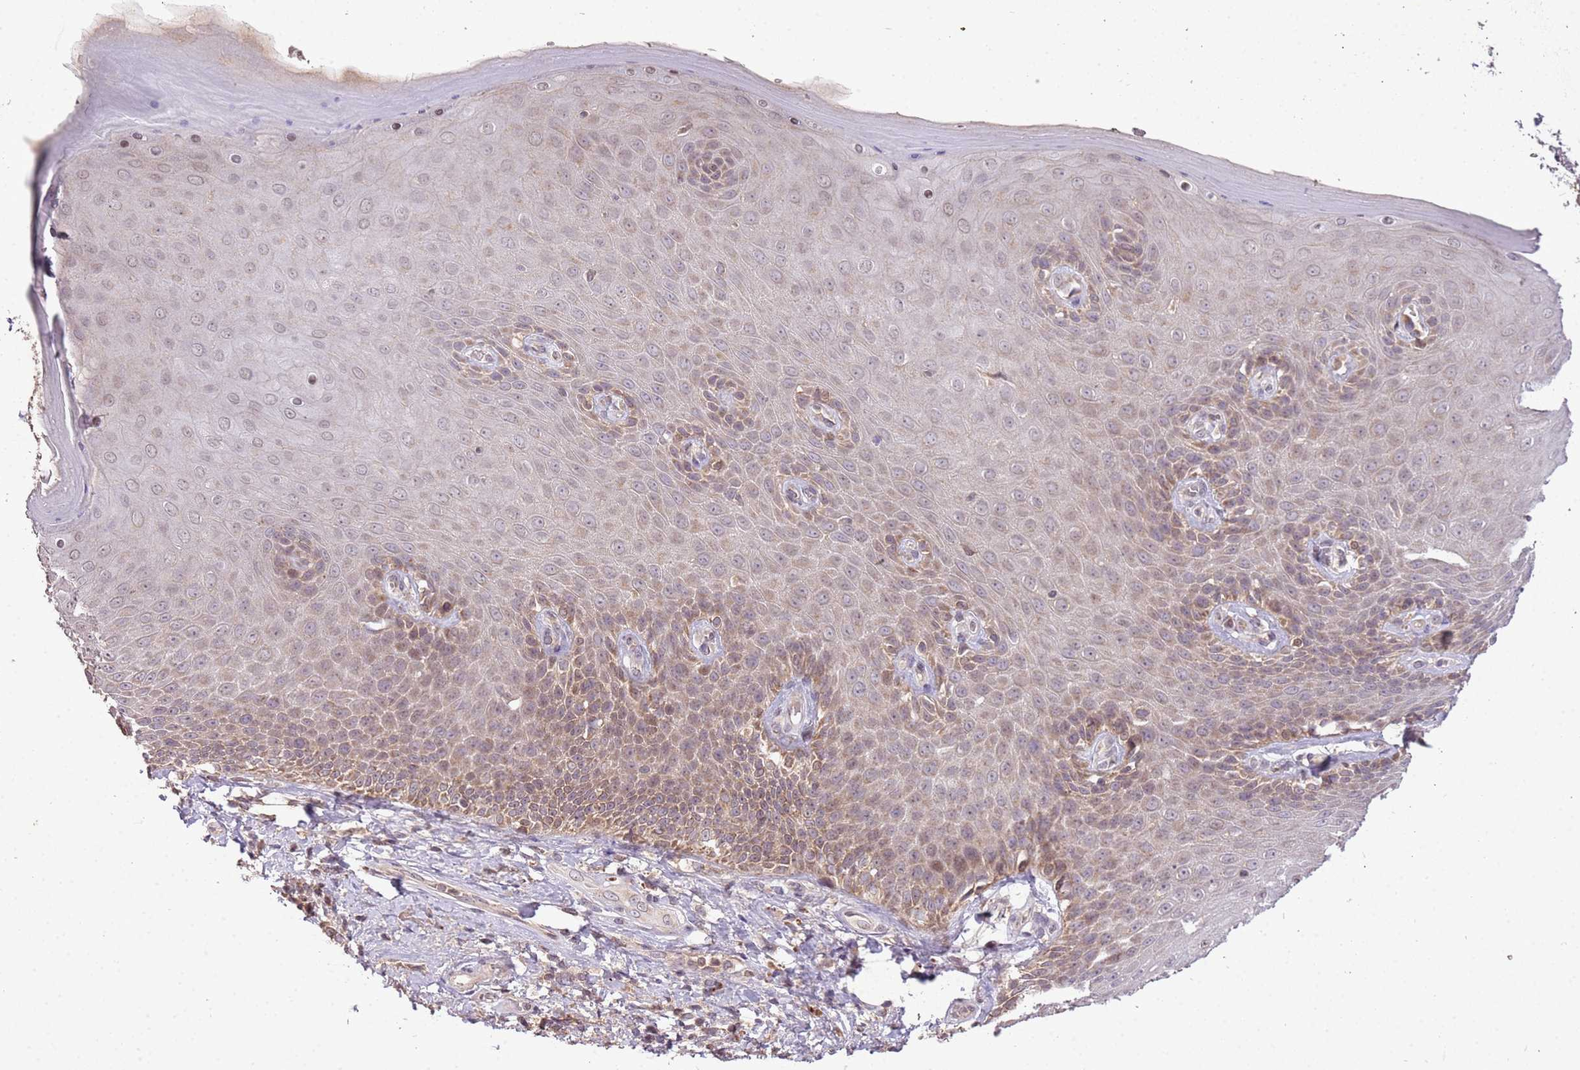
{"staining": {"intensity": "weak", "quantity": "<25%", "location": "cytoplasmic/membranous"}, "tissue": "skin", "cell_type": "Epidermal cells", "image_type": "normal", "snomed": [{"axis": "morphology", "description": "Normal tissue, NOS"}, {"axis": "topography", "description": "Anal"}, {"axis": "topography", "description": "Peripheral nerve tissue"}], "caption": "The photomicrograph demonstrates no staining of epidermal cells in unremarkable skin. (DAB immunohistochemistry with hematoxylin counter stain).", "gene": "SAMSN1", "patient": {"sex": "male", "age": 53}}